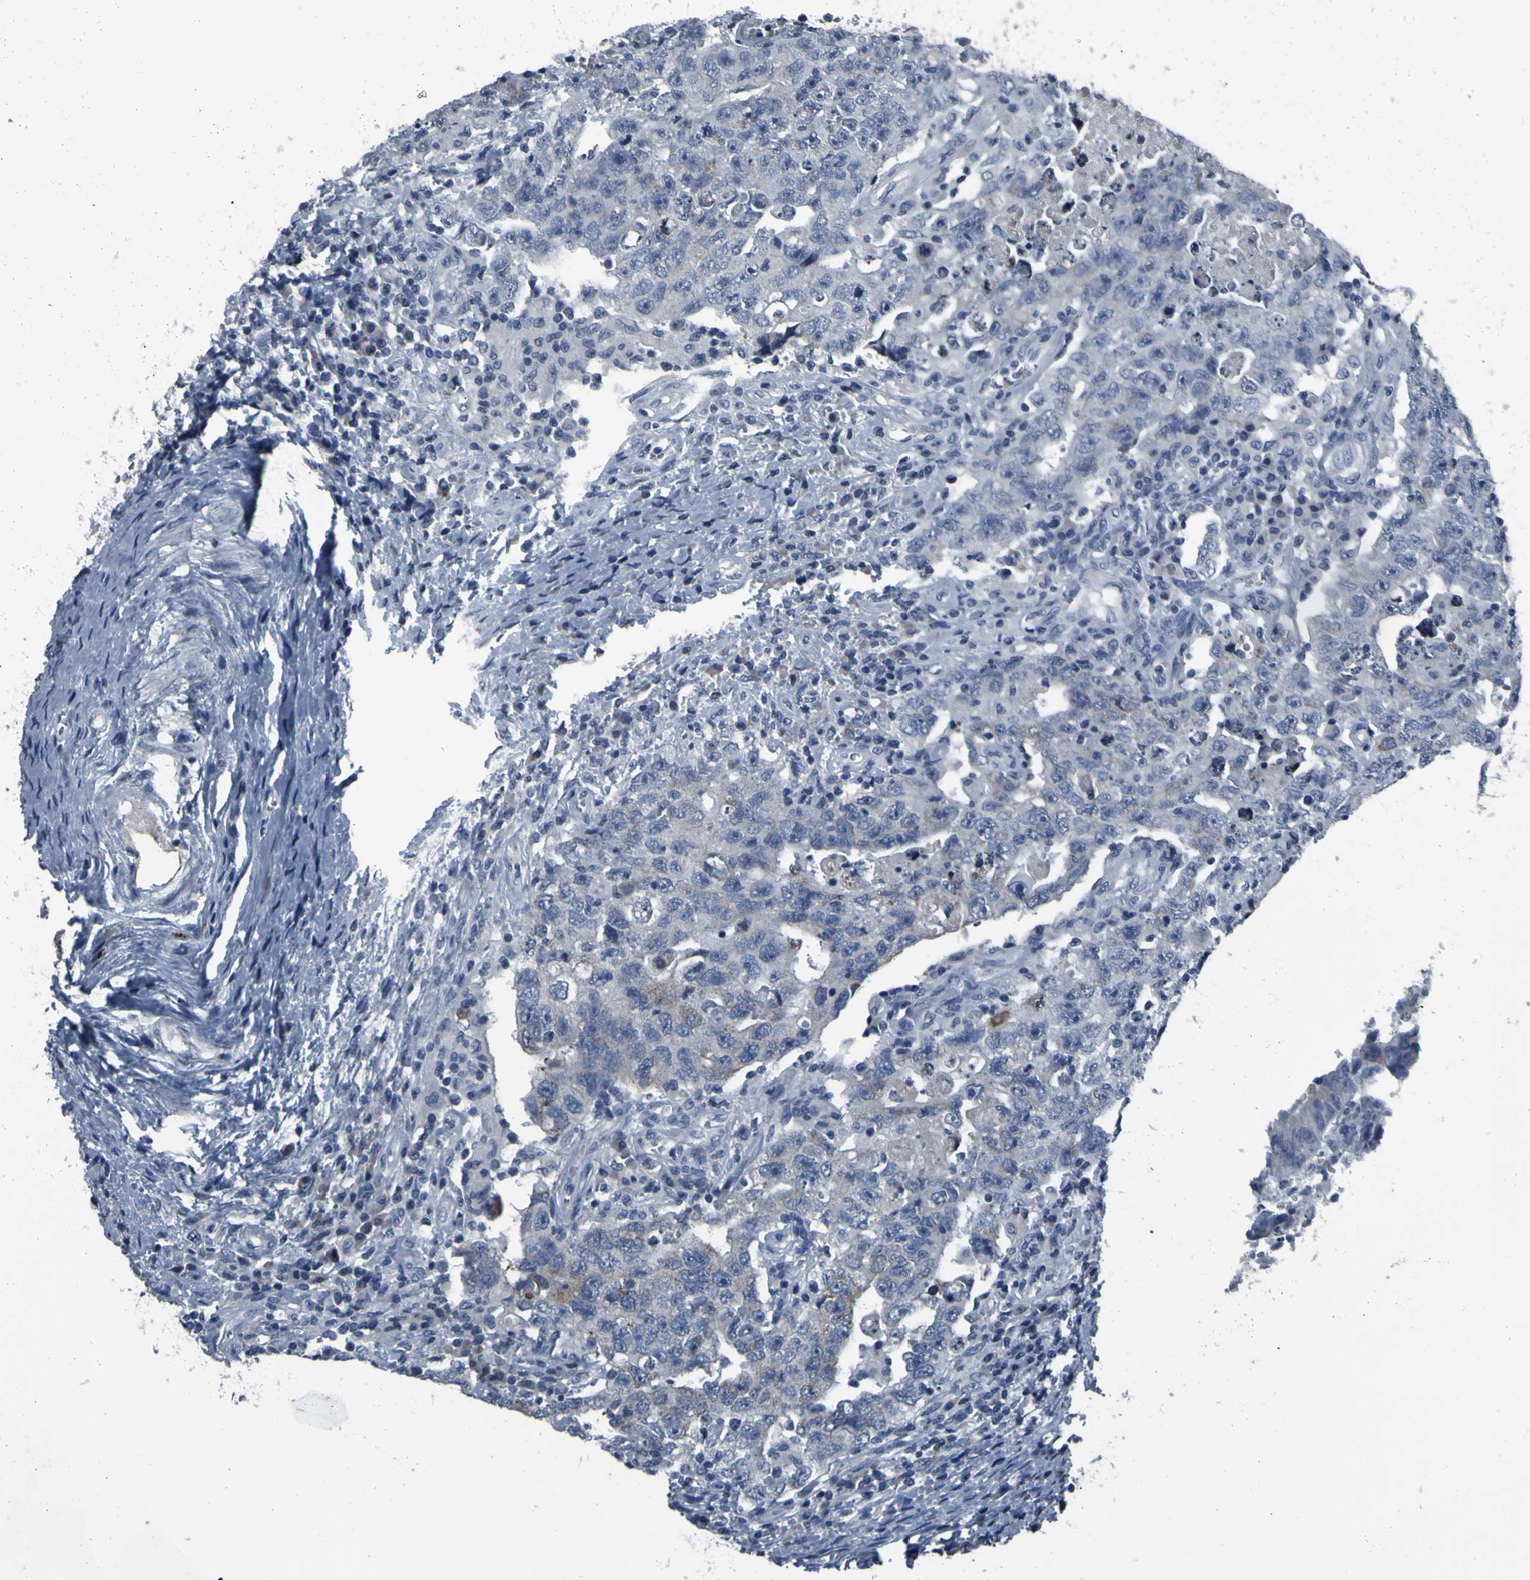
{"staining": {"intensity": "weak", "quantity": "25%-75%", "location": "cytoplasmic/membranous"}, "tissue": "testis cancer", "cell_type": "Tumor cells", "image_type": "cancer", "snomed": [{"axis": "morphology", "description": "Carcinoma, Embryonal, NOS"}, {"axis": "topography", "description": "Testis"}], "caption": "Protein analysis of testis embryonal carcinoma tissue reveals weak cytoplasmic/membranous staining in about 25%-75% of tumor cells.", "gene": "OSTM1", "patient": {"sex": "male", "age": 26}}